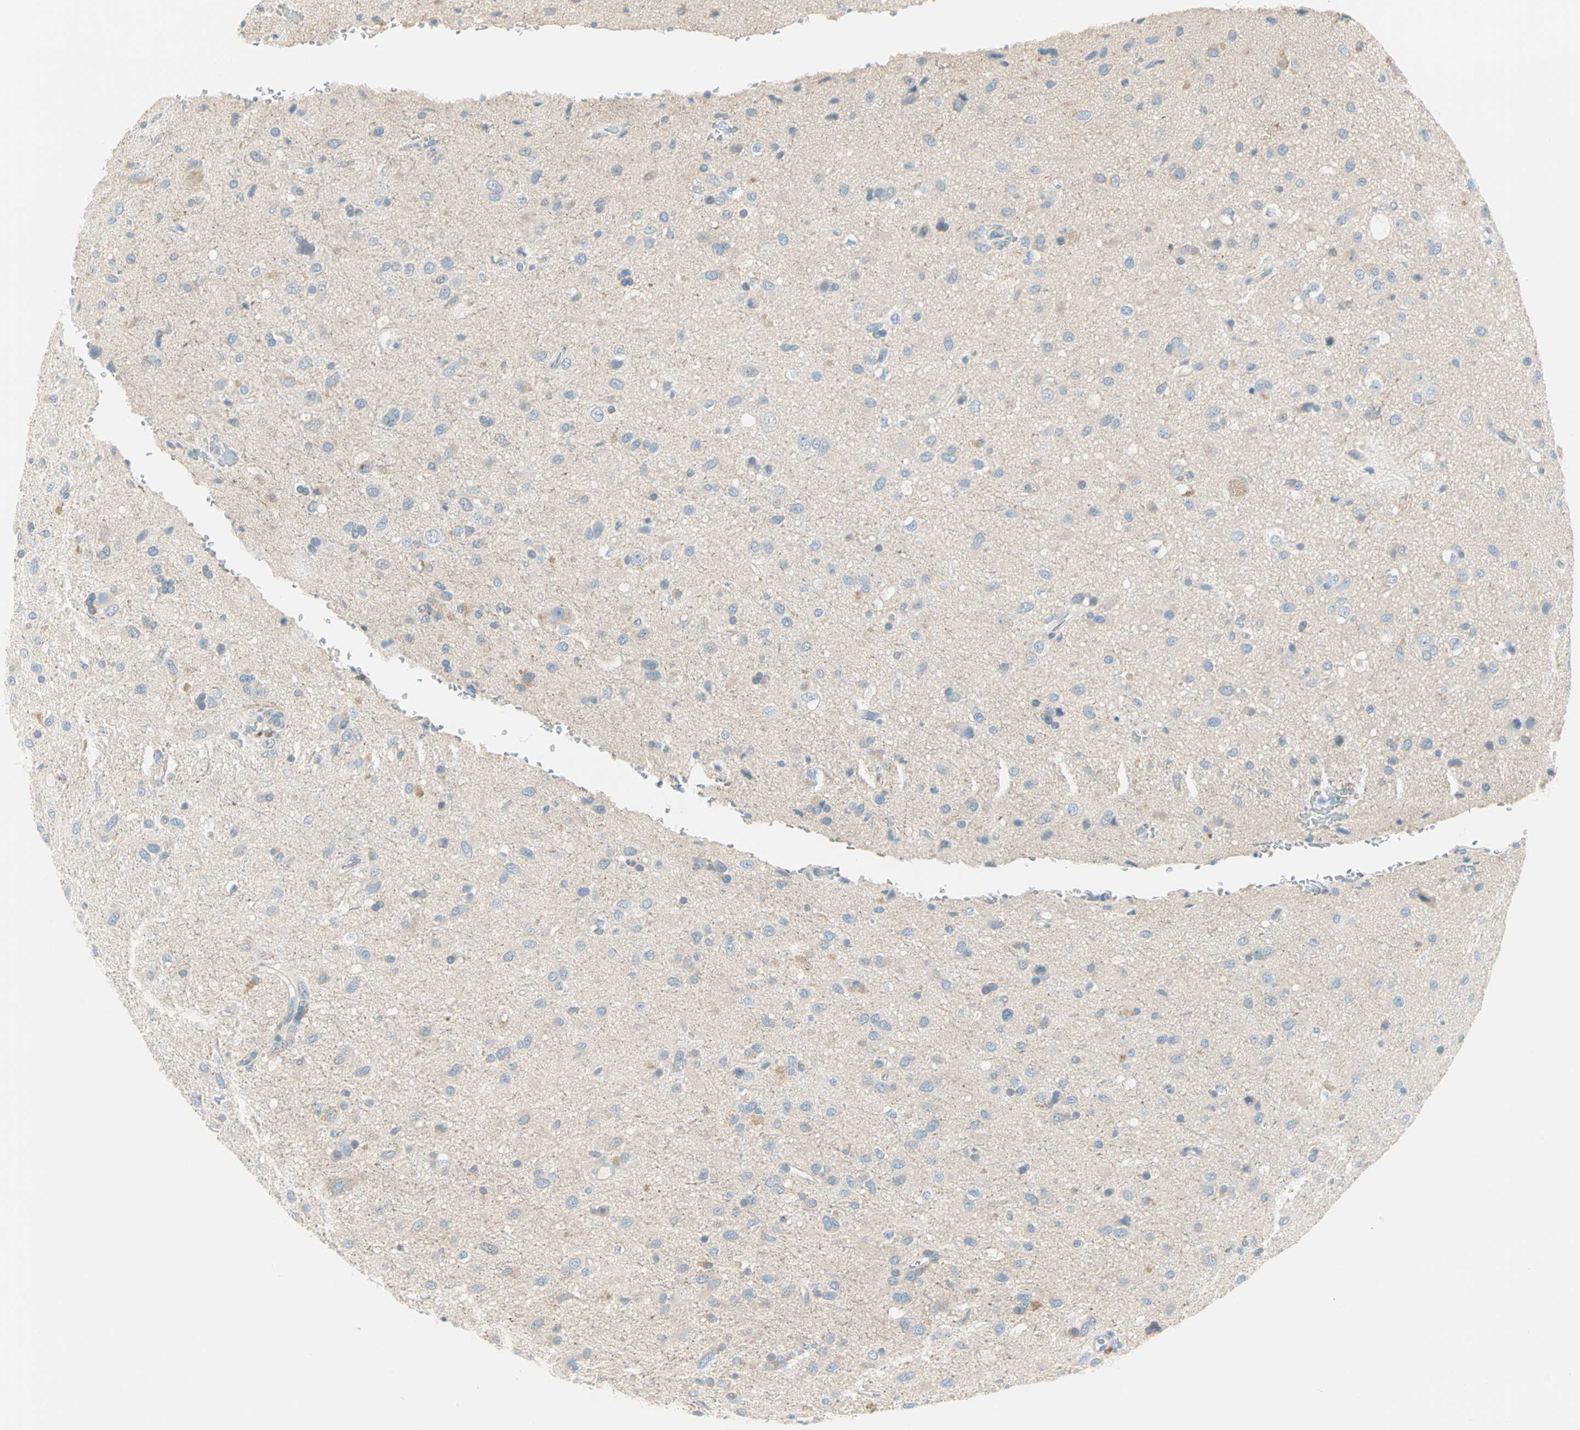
{"staining": {"intensity": "negative", "quantity": "none", "location": "none"}, "tissue": "glioma", "cell_type": "Tumor cells", "image_type": "cancer", "snomed": [{"axis": "morphology", "description": "Glioma, malignant, Low grade"}, {"axis": "topography", "description": "Brain"}], "caption": "Immunohistochemistry (IHC) of glioma demonstrates no expression in tumor cells.", "gene": "SULT1C2", "patient": {"sex": "male", "age": 77}}